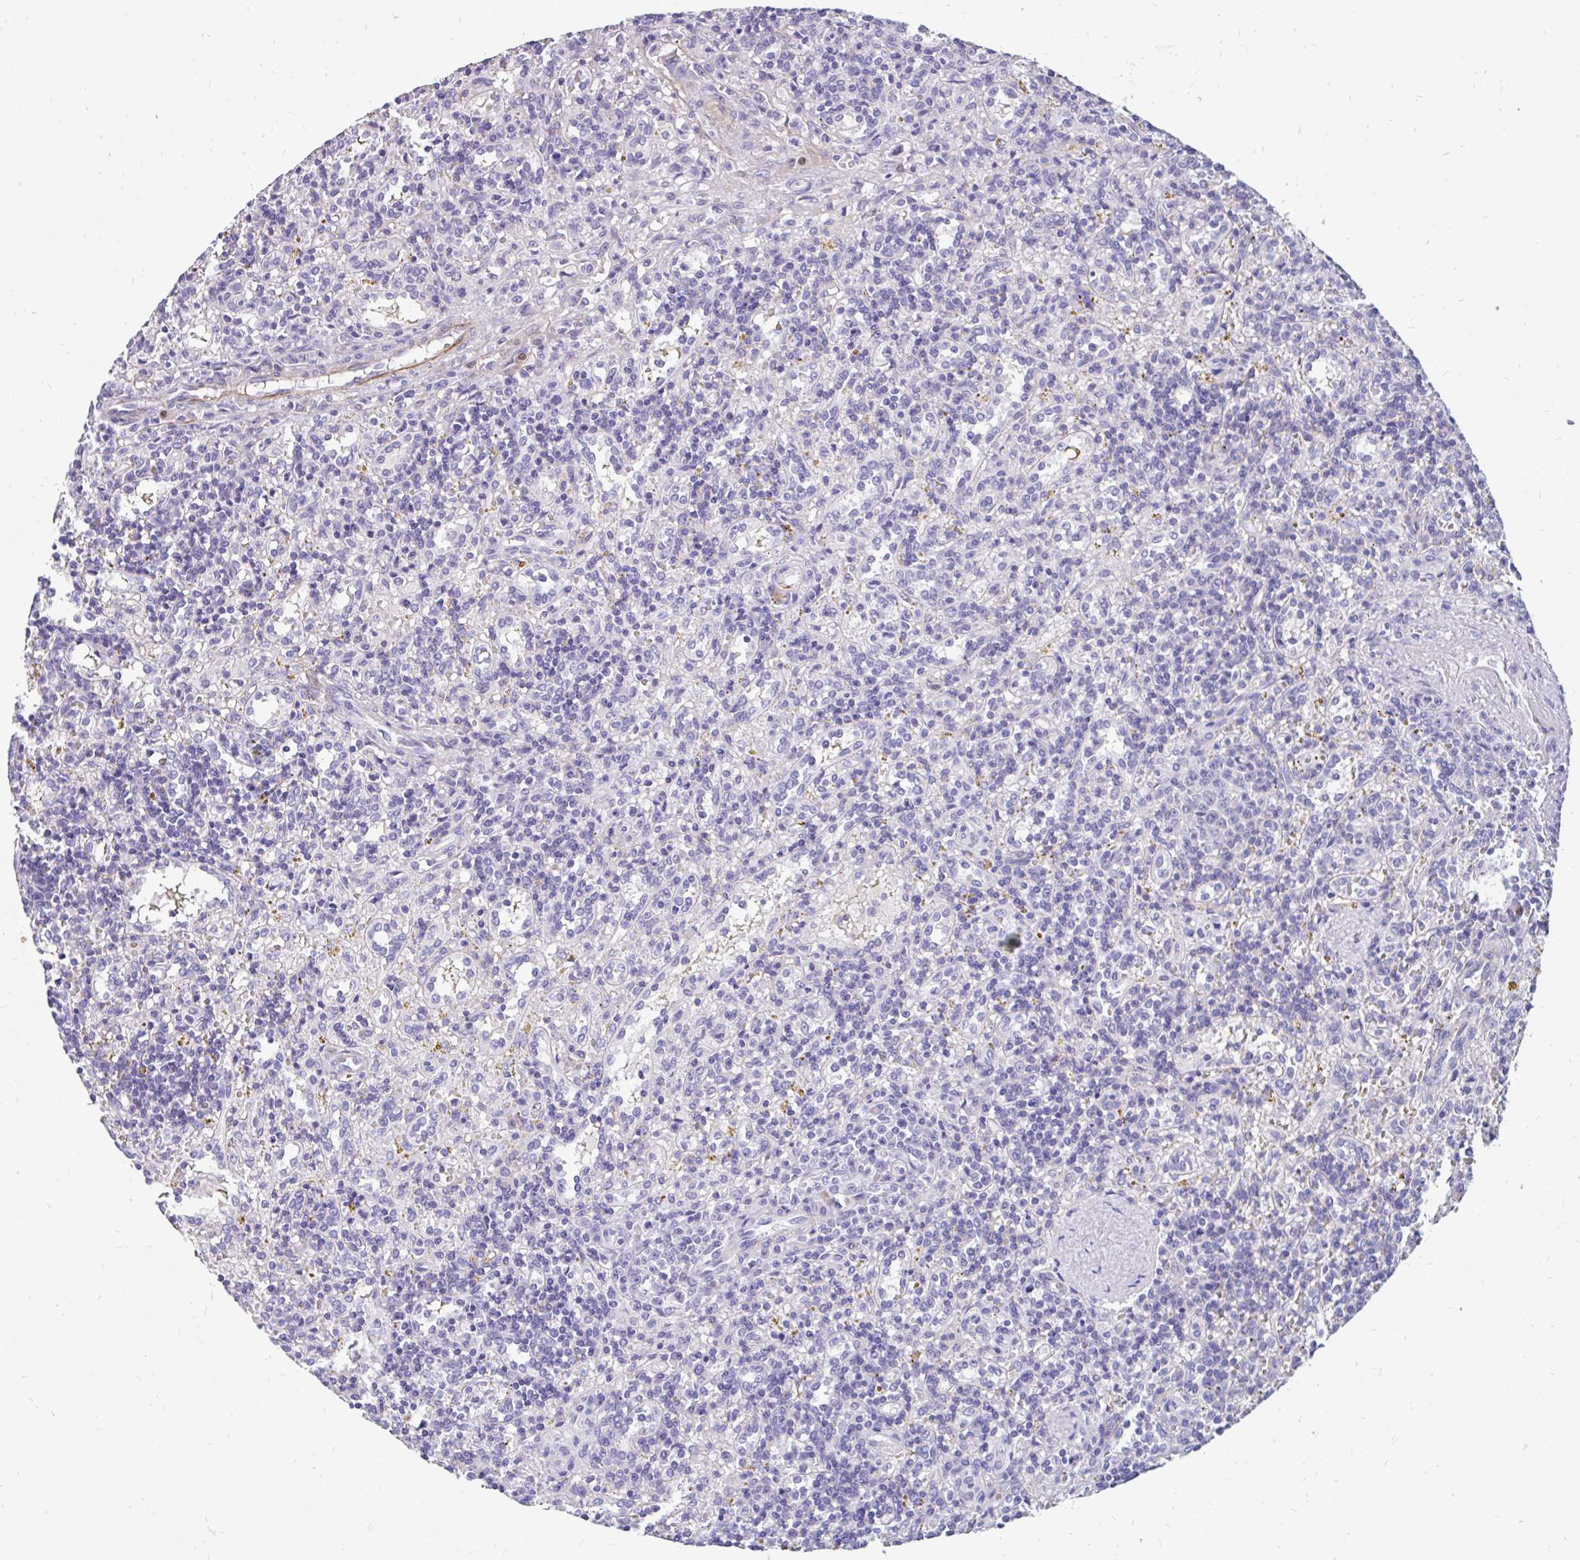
{"staining": {"intensity": "negative", "quantity": "none", "location": "none"}, "tissue": "lymphoma", "cell_type": "Tumor cells", "image_type": "cancer", "snomed": [{"axis": "morphology", "description": "Malignant lymphoma, non-Hodgkin's type, Low grade"}, {"axis": "topography", "description": "Spleen"}], "caption": "This is an immunohistochemistry (IHC) photomicrograph of human low-grade malignant lymphoma, non-Hodgkin's type. There is no positivity in tumor cells.", "gene": "EML5", "patient": {"sex": "male", "age": 67}}